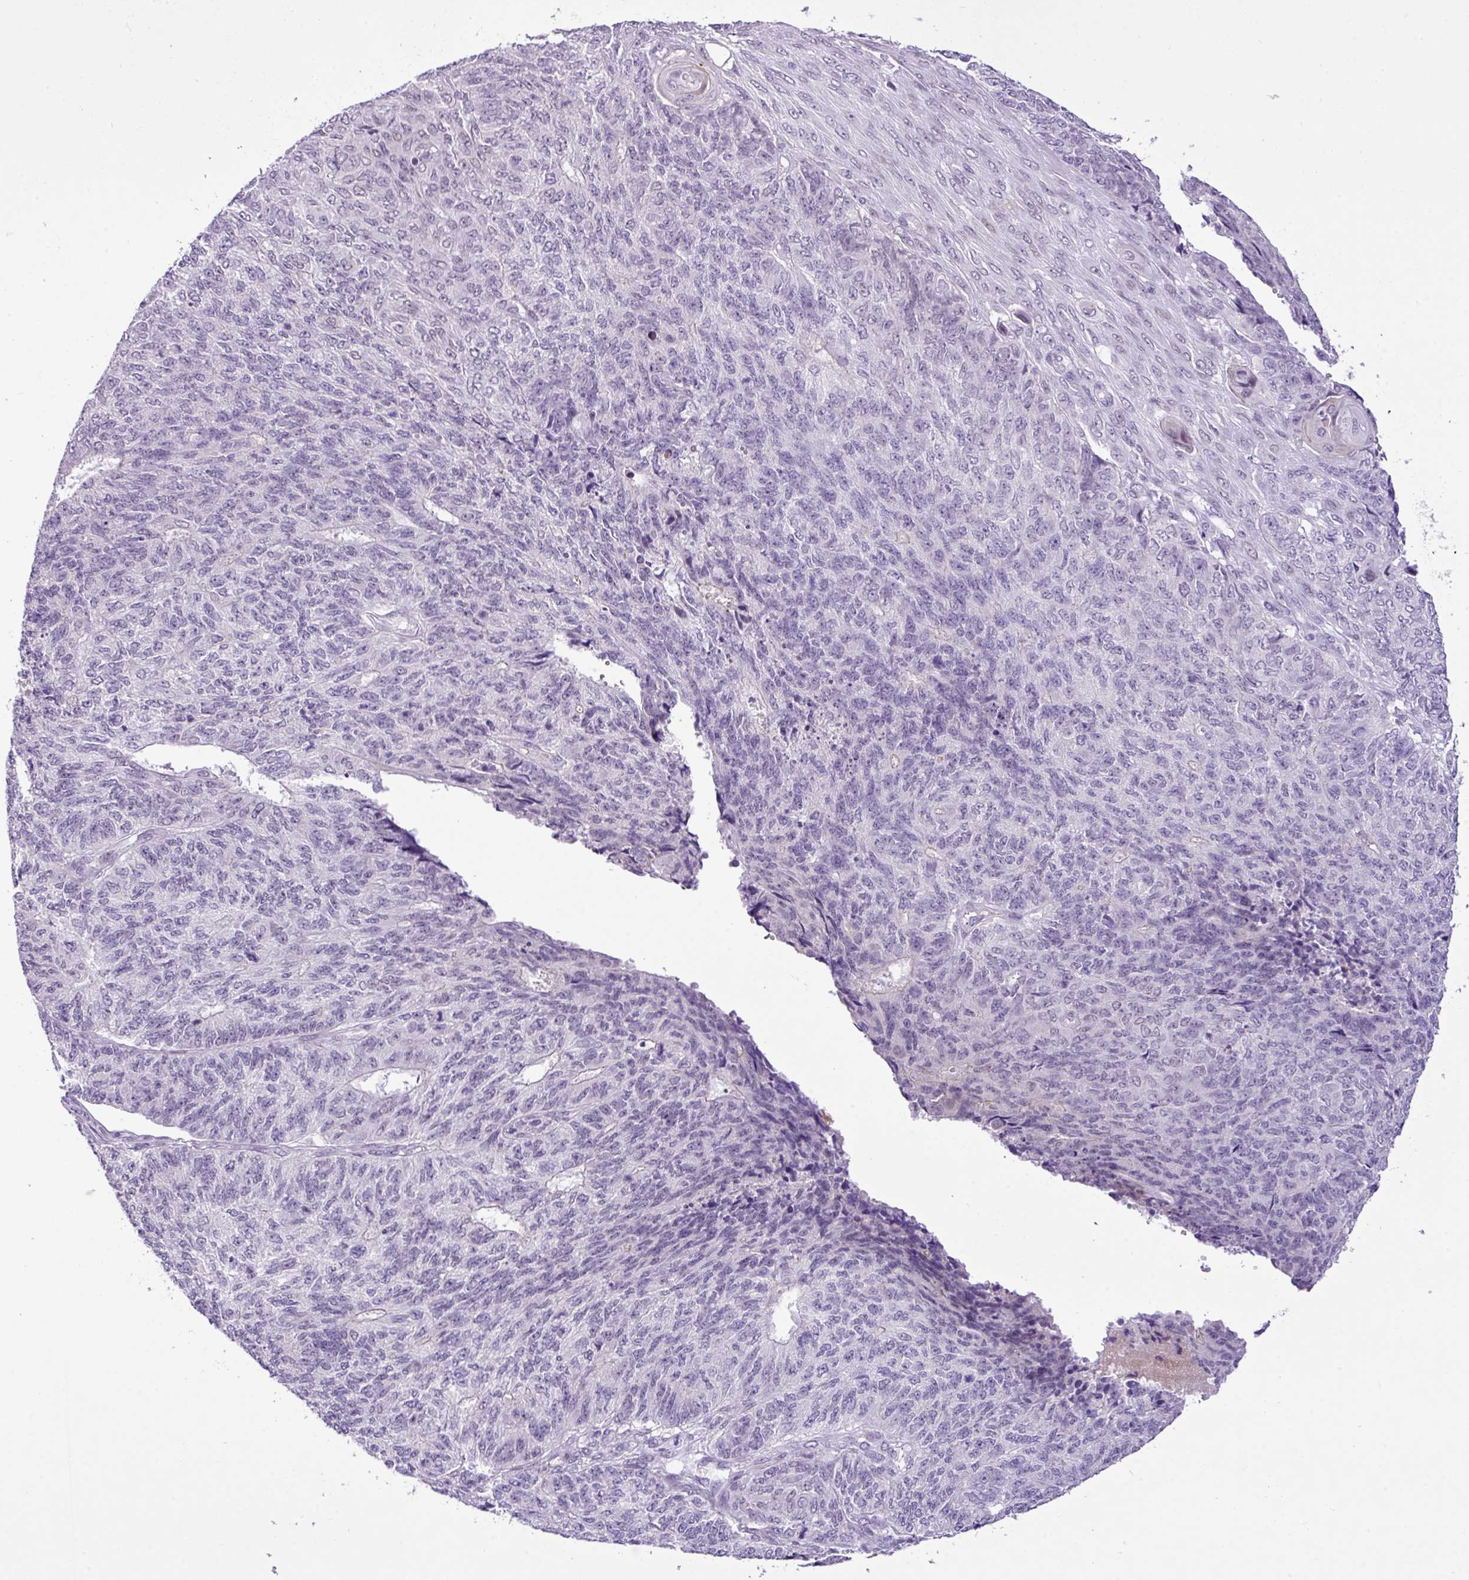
{"staining": {"intensity": "negative", "quantity": "none", "location": "none"}, "tissue": "endometrial cancer", "cell_type": "Tumor cells", "image_type": "cancer", "snomed": [{"axis": "morphology", "description": "Adenocarcinoma, NOS"}, {"axis": "topography", "description": "Endometrium"}], "caption": "The histopathology image exhibits no significant positivity in tumor cells of adenocarcinoma (endometrial).", "gene": "YLPM1", "patient": {"sex": "female", "age": 32}}